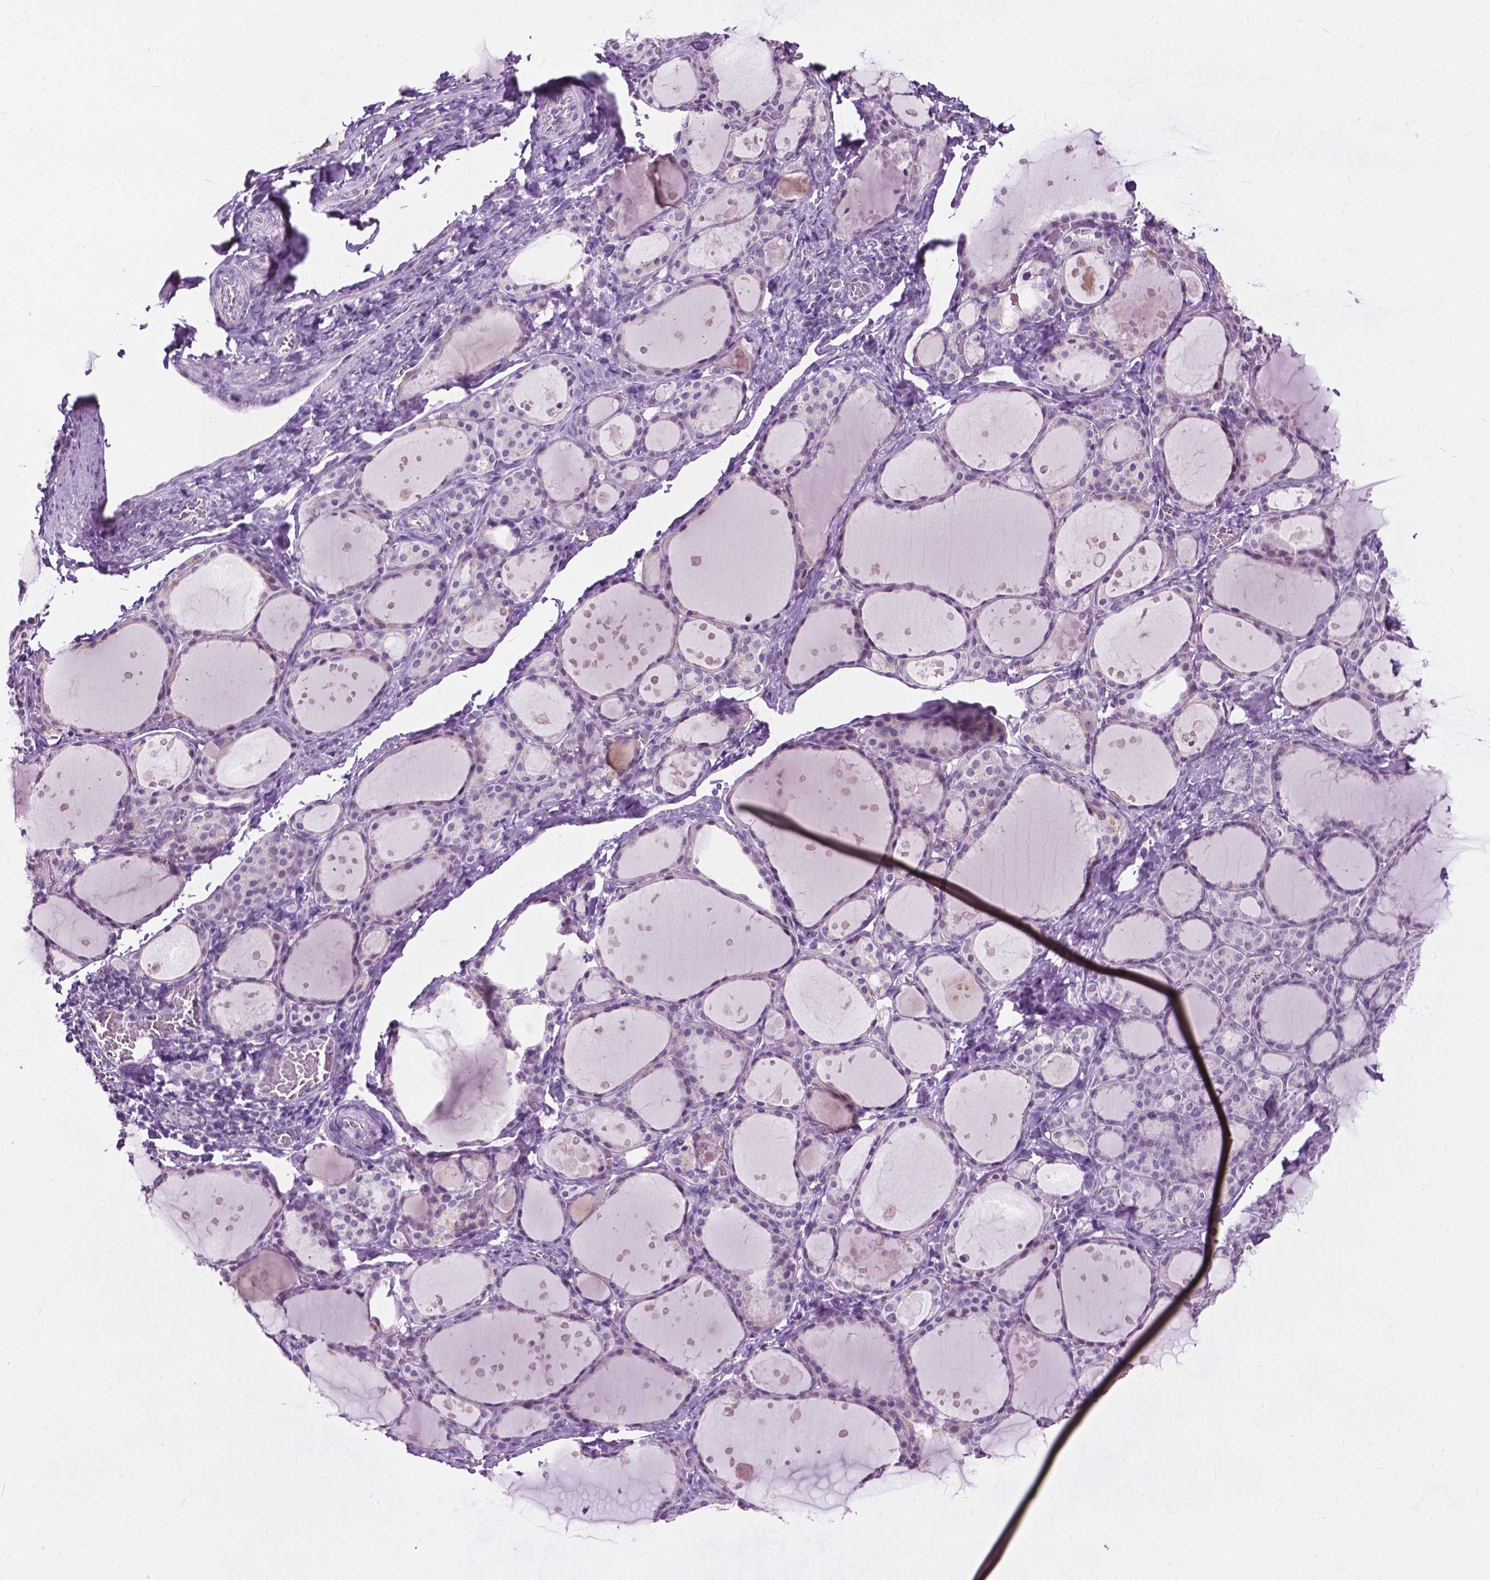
{"staining": {"intensity": "negative", "quantity": "none", "location": "none"}, "tissue": "thyroid gland", "cell_type": "Glandular cells", "image_type": "normal", "snomed": [{"axis": "morphology", "description": "Normal tissue, NOS"}, {"axis": "topography", "description": "Thyroid gland"}], "caption": "Immunohistochemistry image of unremarkable thyroid gland: human thyroid gland stained with DAB reveals no significant protein expression in glandular cells.", "gene": "GPR37L1", "patient": {"sex": "male", "age": 68}}